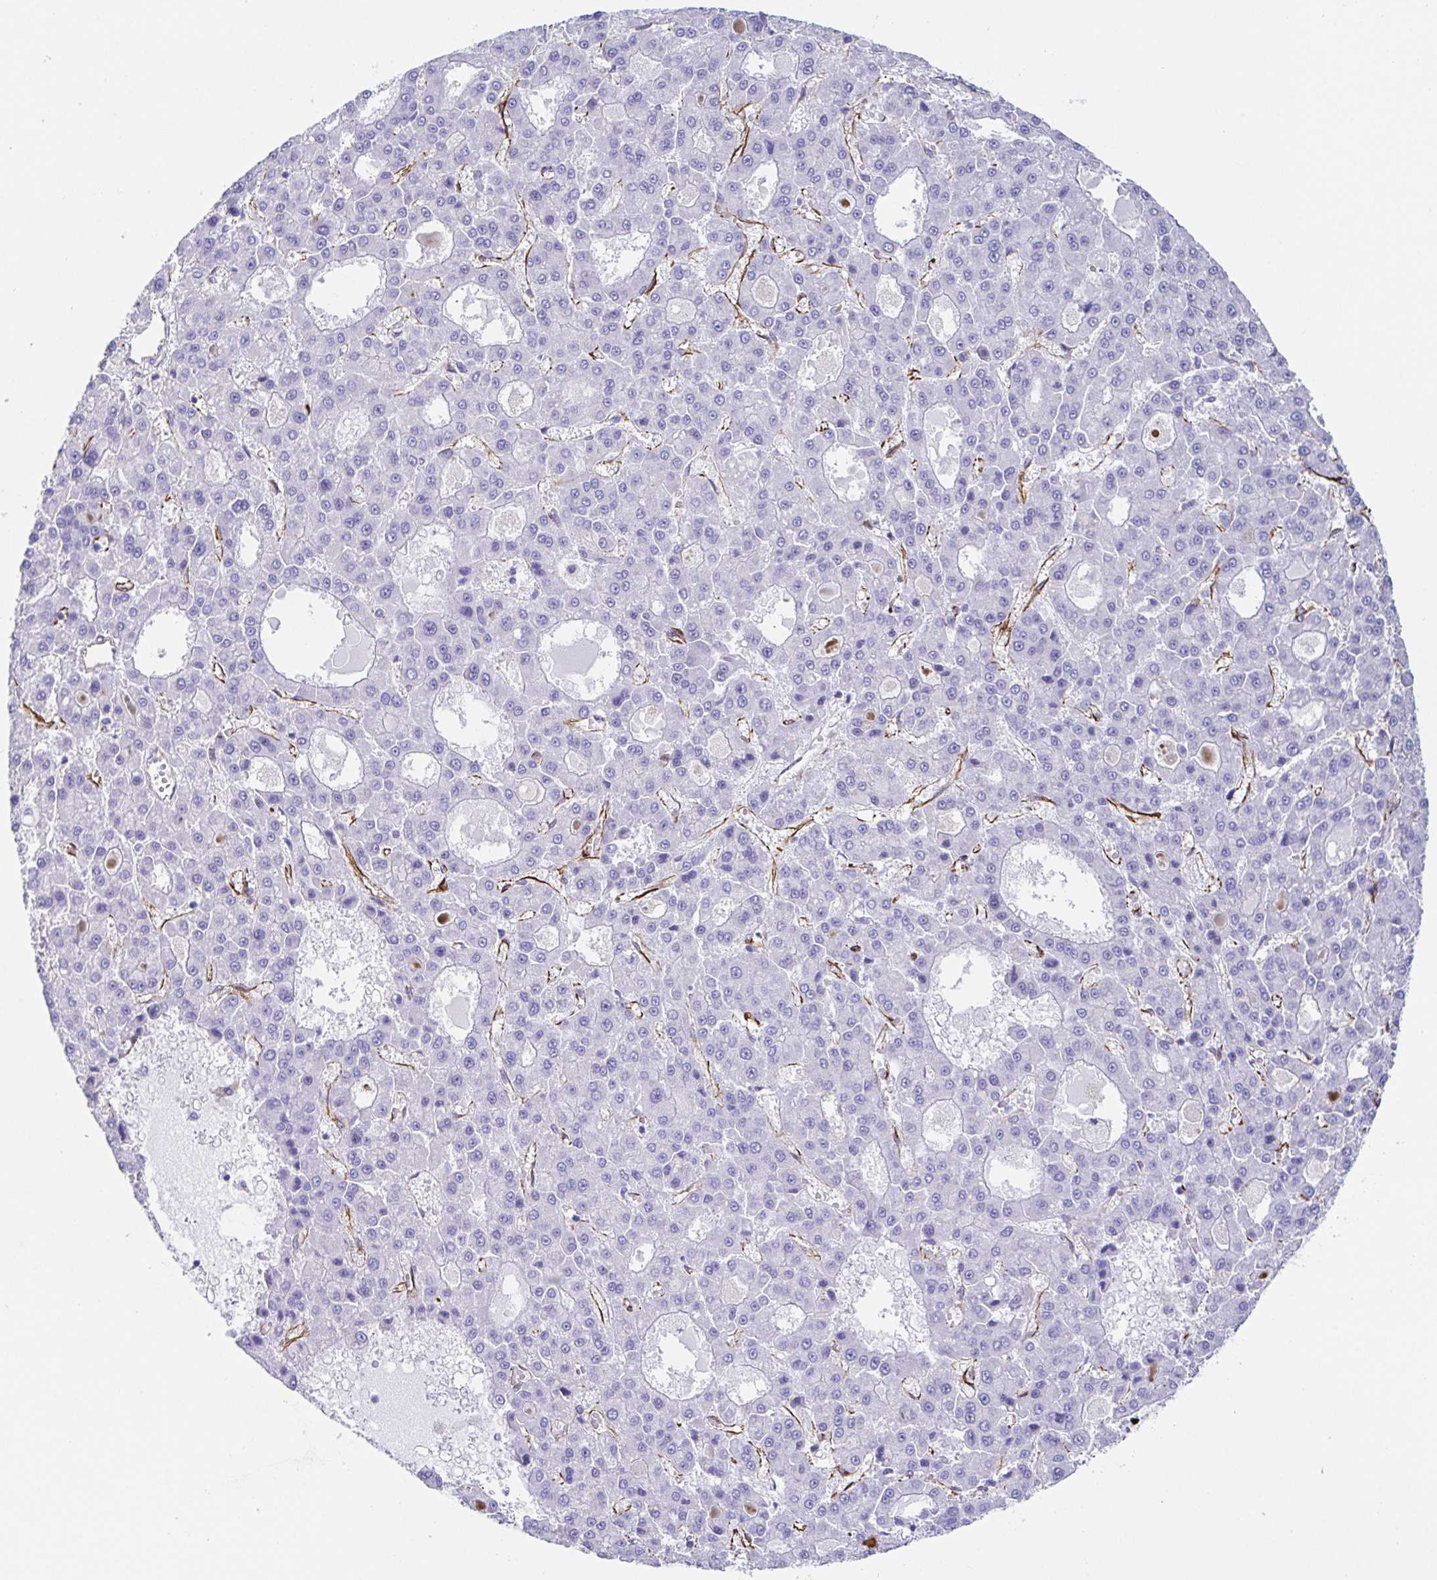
{"staining": {"intensity": "negative", "quantity": "none", "location": "none"}, "tissue": "liver cancer", "cell_type": "Tumor cells", "image_type": "cancer", "snomed": [{"axis": "morphology", "description": "Carcinoma, Hepatocellular, NOS"}, {"axis": "topography", "description": "Liver"}], "caption": "Immunohistochemistry (IHC) histopathology image of neoplastic tissue: liver hepatocellular carcinoma stained with DAB exhibits no significant protein expression in tumor cells.", "gene": "DOCK1", "patient": {"sex": "male", "age": 70}}